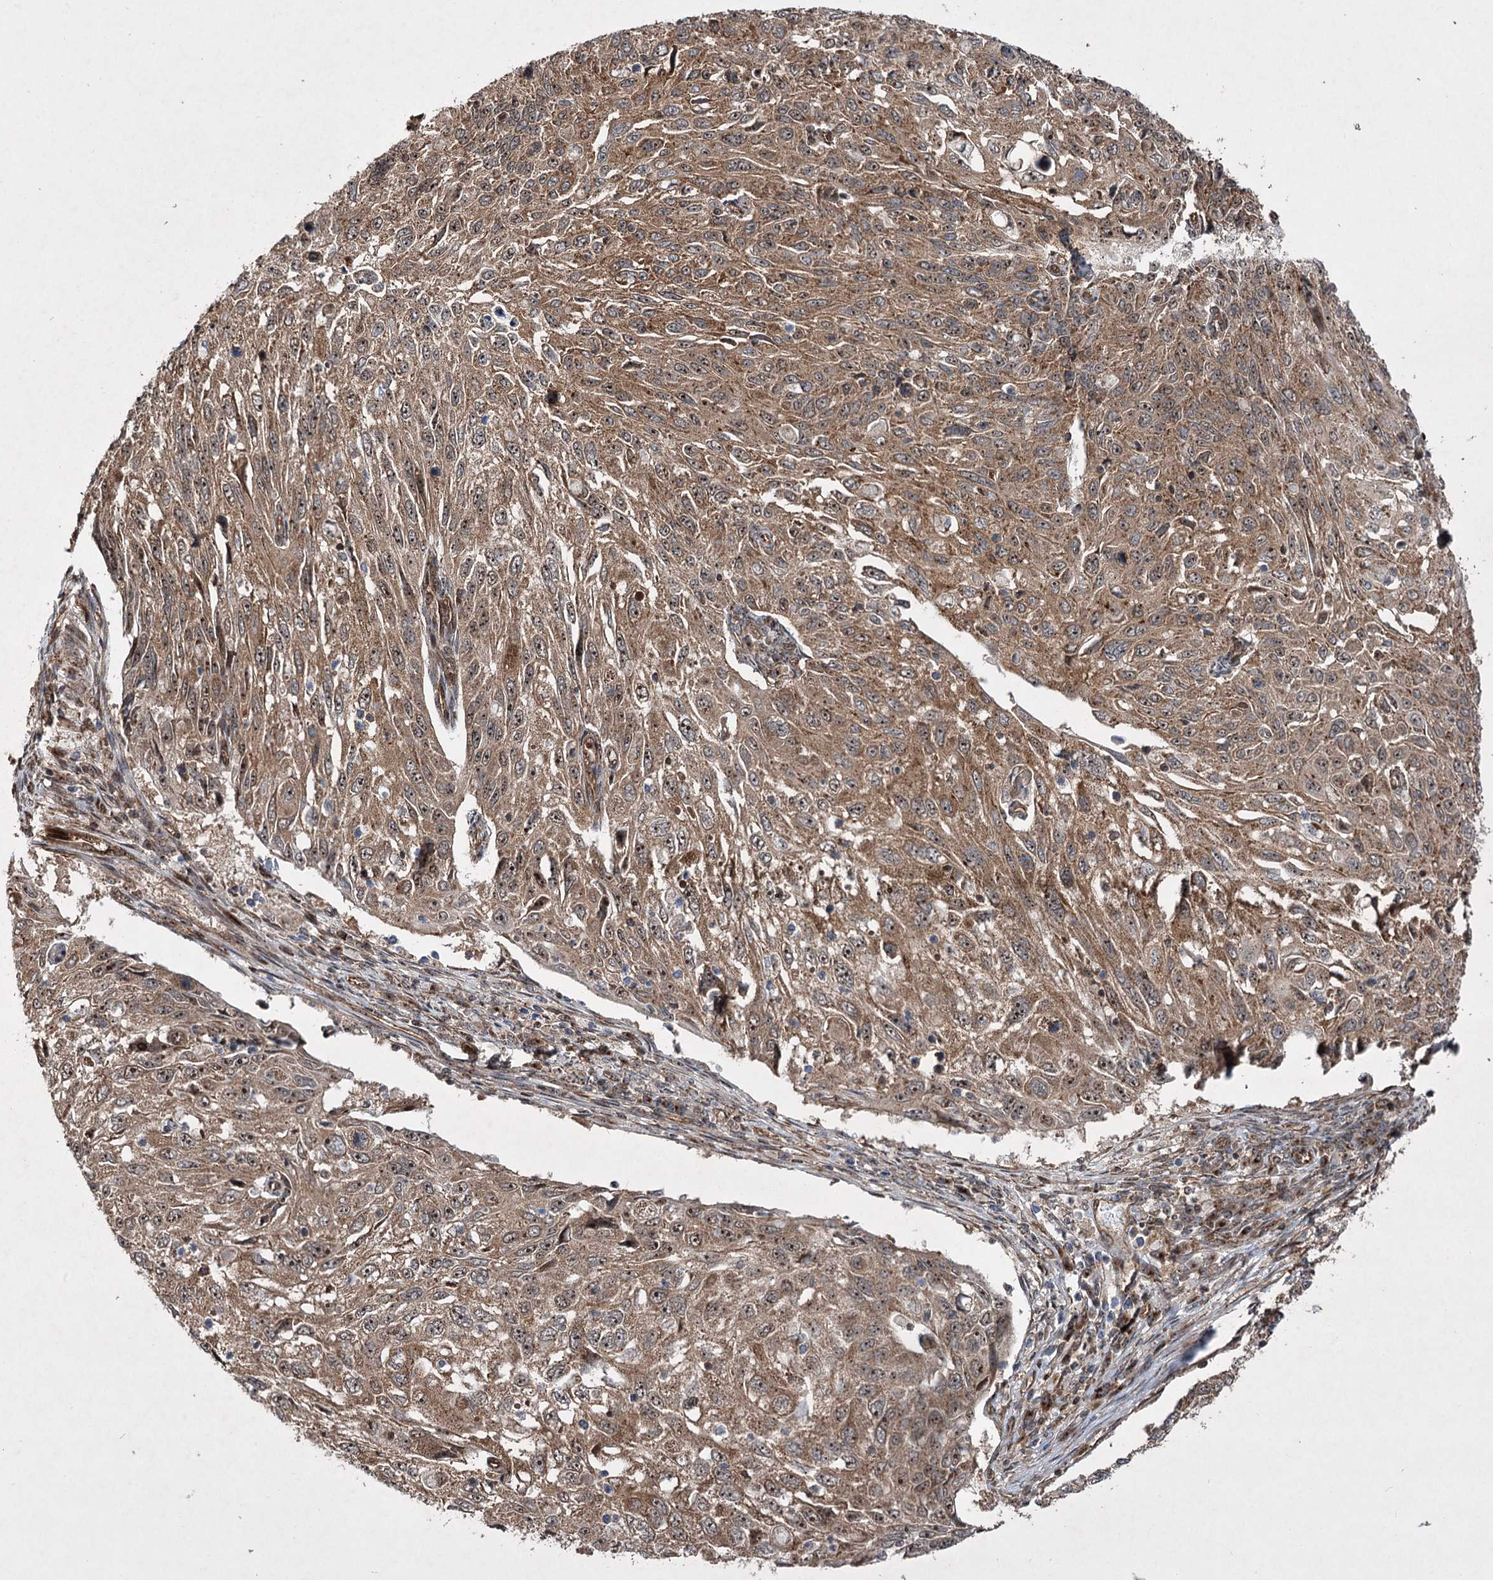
{"staining": {"intensity": "moderate", "quantity": ">75%", "location": "cytoplasmic/membranous,nuclear"}, "tissue": "cervical cancer", "cell_type": "Tumor cells", "image_type": "cancer", "snomed": [{"axis": "morphology", "description": "Squamous cell carcinoma, NOS"}, {"axis": "topography", "description": "Cervix"}], "caption": "Brown immunohistochemical staining in human cervical cancer demonstrates moderate cytoplasmic/membranous and nuclear expression in about >75% of tumor cells.", "gene": "SERINC5", "patient": {"sex": "female", "age": 70}}